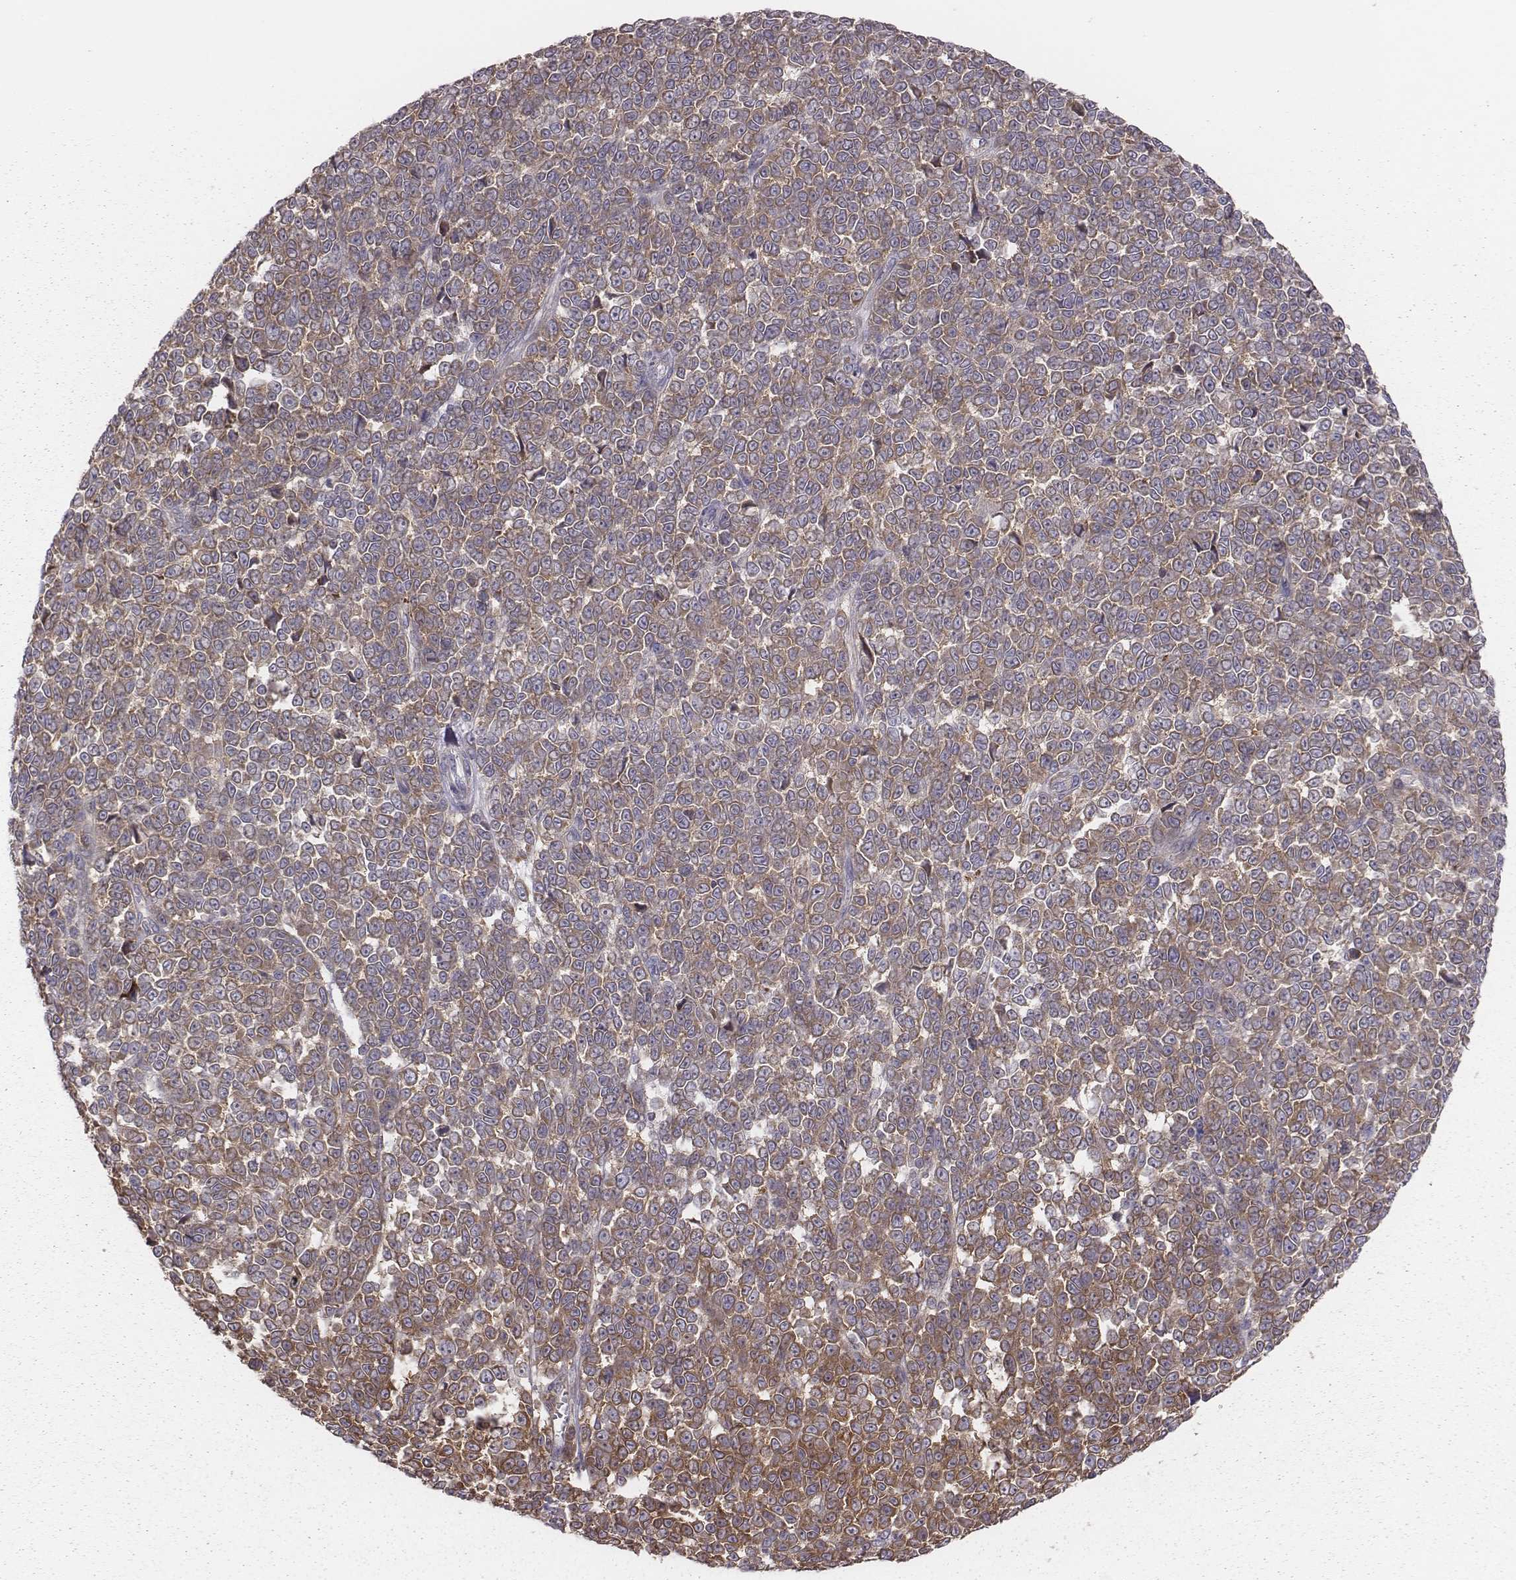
{"staining": {"intensity": "moderate", "quantity": ">75%", "location": "cytoplasmic/membranous"}, "tissue": "melanoma", "cell_type": "Tumor cells", "image_type": "cancer", "snomed": [{"axis": "morphology", "description": "Malignant melanoma, NOS"}, {"axis": "topography", "description": "Skin"}], "caption": "A photomicrograph of melanoma stained for a protein exhibits moderate cytoplasmic/membranous brown staining in tumor cells.", "gene": "CAD", "patient": {"sex": "female", "age": 95}}